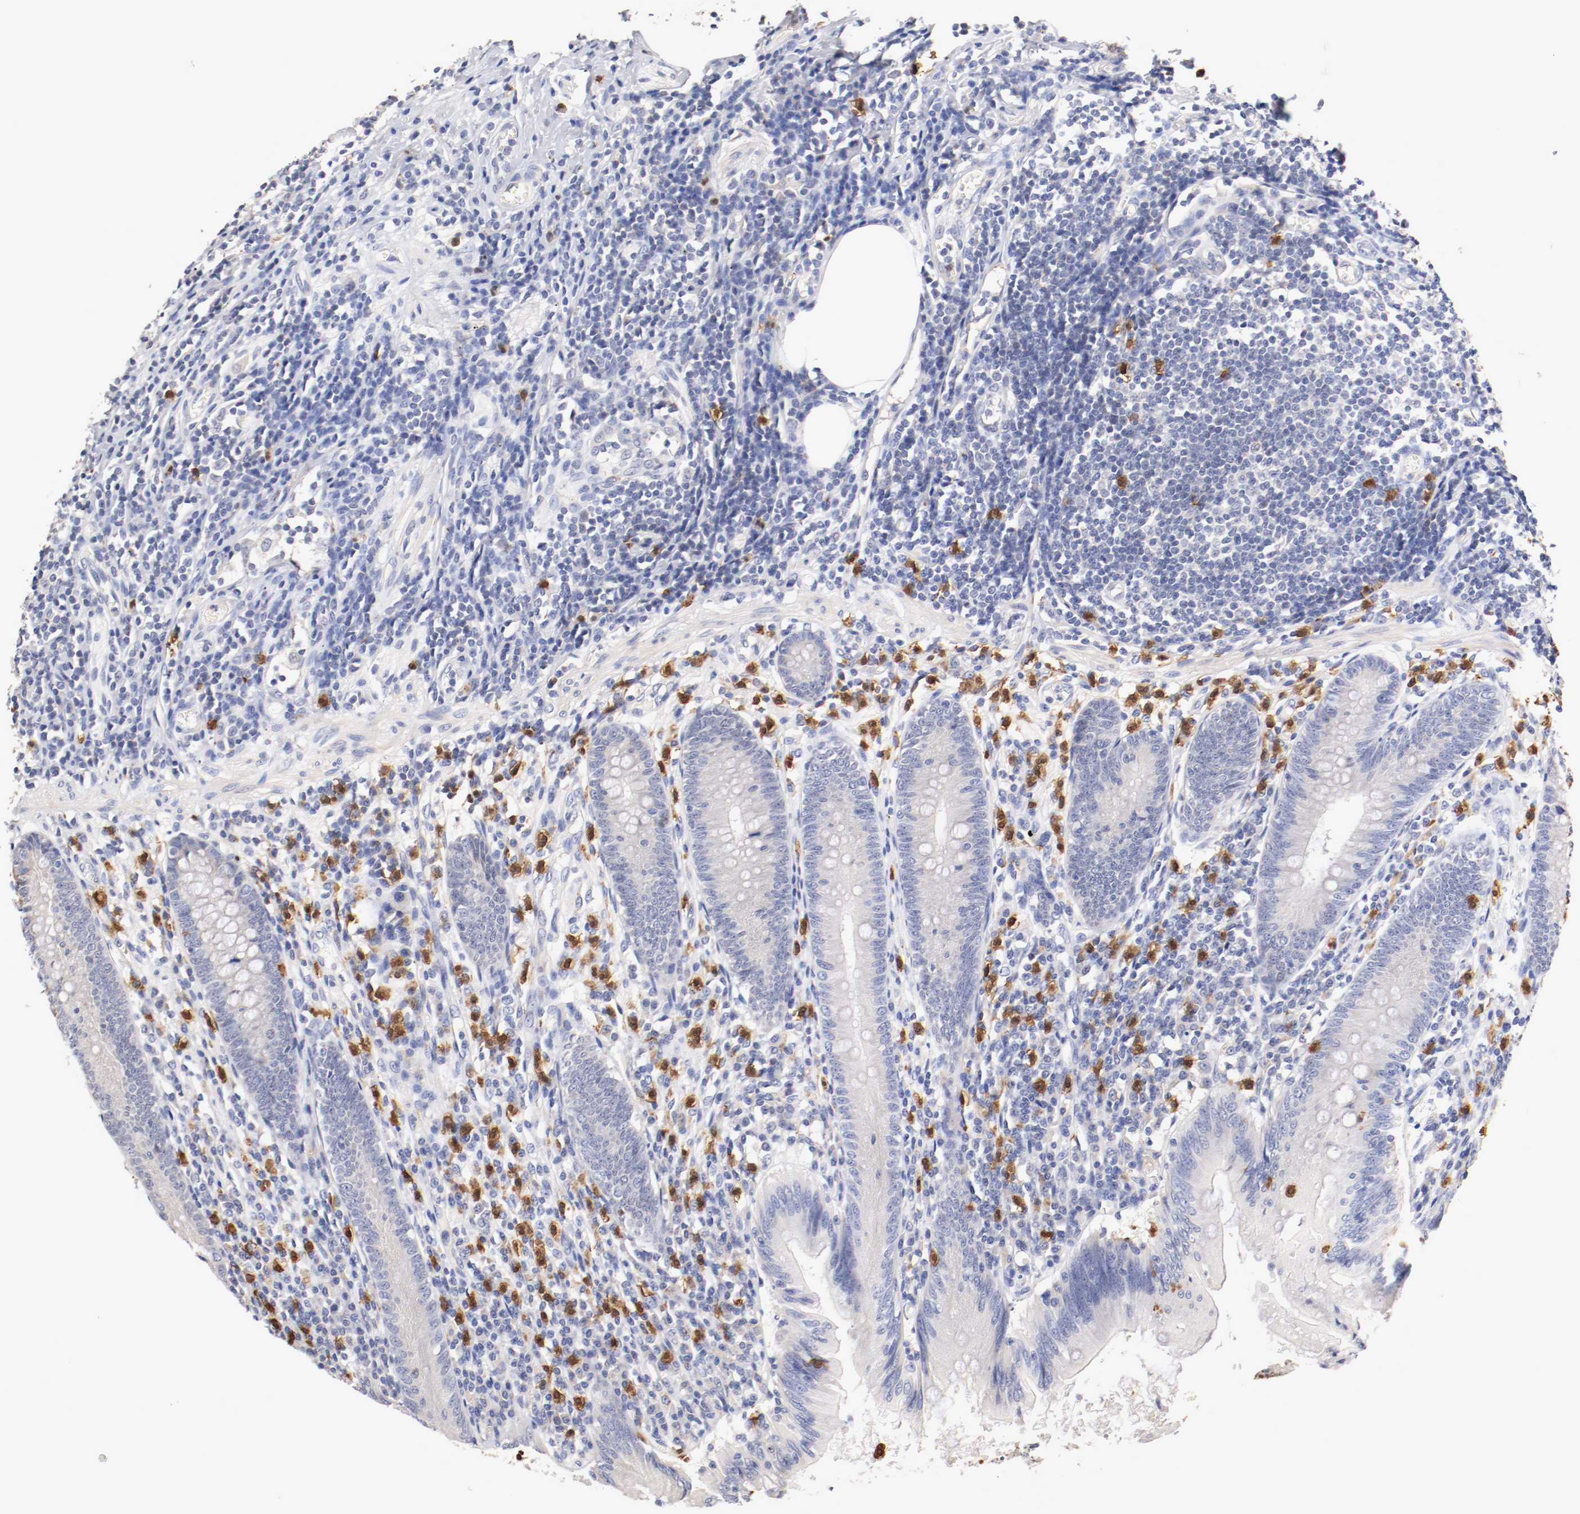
{"staining": {"intensity": "negative", "quantity": "none", "location": "none"}, "tissue": "appendix", "cell_type": "Glandular cells", "image_type": "normal", "snomed": [{"axis": "morphology", "description": "Normal tissue, NOS"}, {"axis": "morphology", "description": "Inflammation, NOS"}, {"axis": "topography", "description": "Appendix"}], "caption": "Protein analysis of normal appendix displays no significant positivity in glandular cells.", "gene": "CEBPE", "patient": {"sex": "male", "age": 46}}